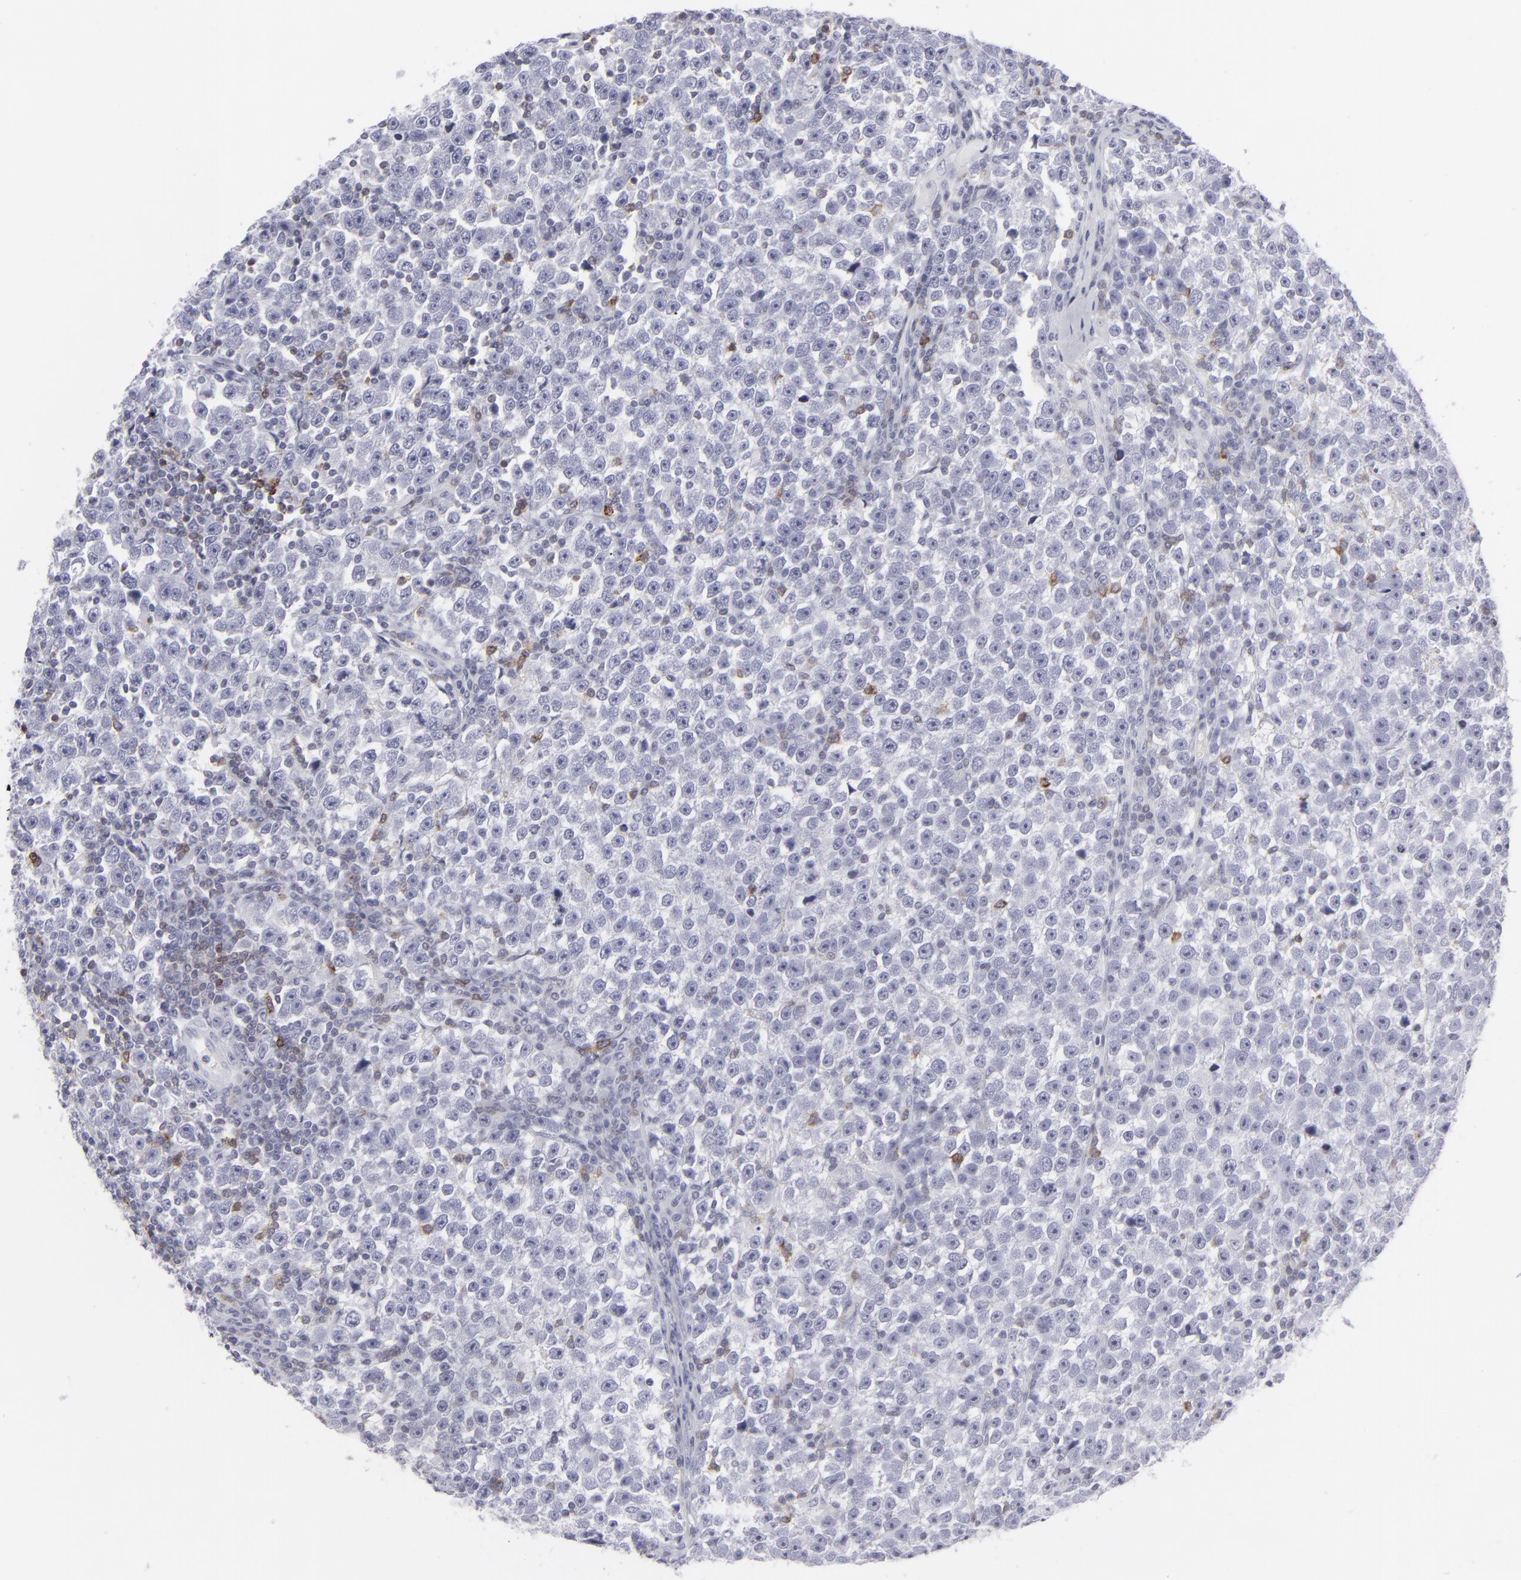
{"staining": {"intensity": "negative", "quantity": "none", "location": "none"}, "tissue": "testis cancer", "cell_type": "Tumor cells", "image_type": "cancer", "snomed": [{"axis": "morphology", "description": "Seminoma, NOS"}, {"axis": "topography", "description": "Testis"}], "caption": "Tumor cells show no significant positivity in testis seminoma.", "gene": "CD7", "patient": {"sex": "male", "age": 43}}